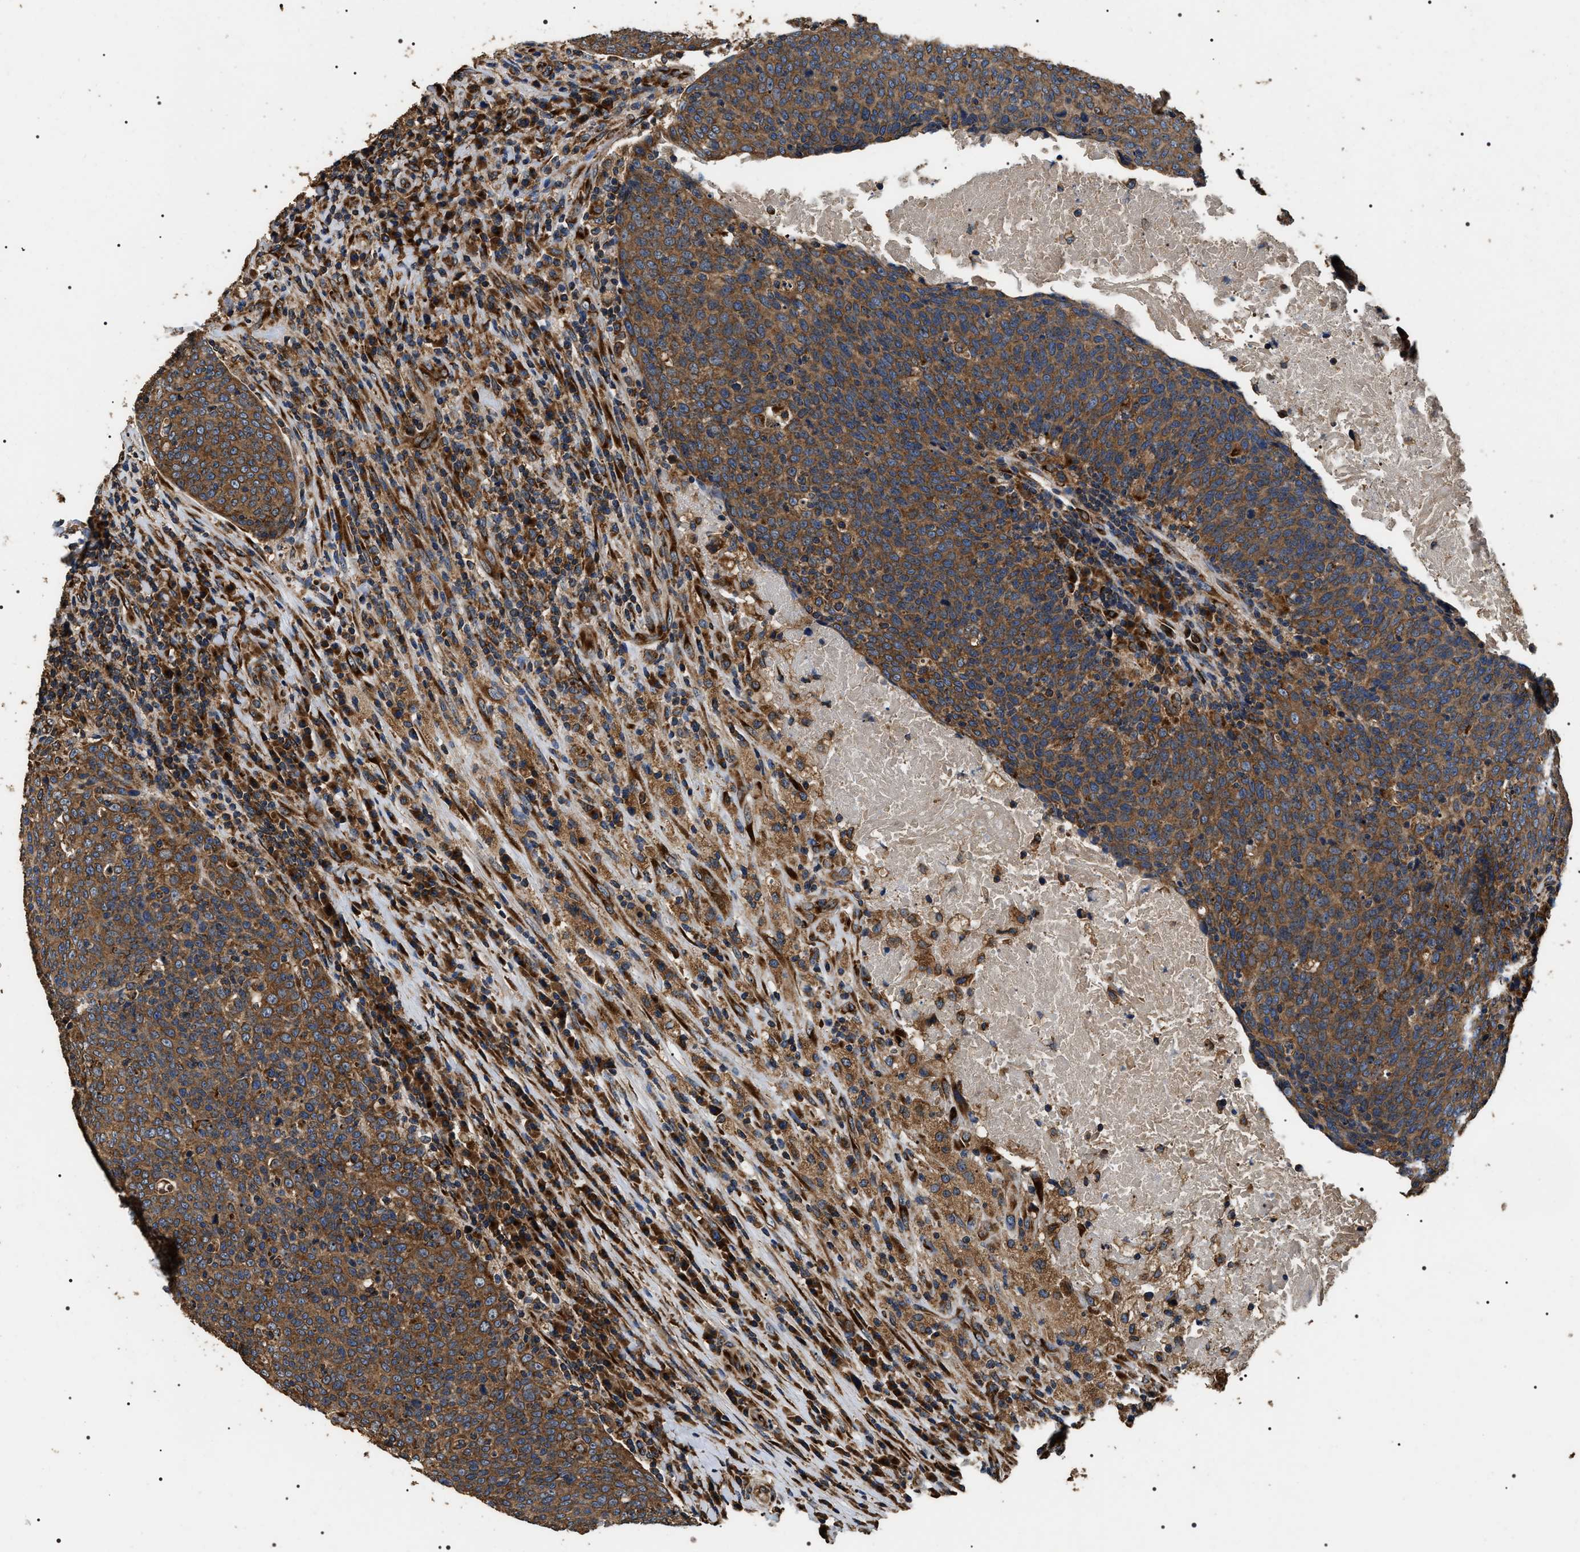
{"staining": {"intensity": "moderate", "quantity": ">75%", "location": "cytoplasmic/membranous"}, "tissue": "head and neck cancer", "cell_type": "Tumor cells", "image_type": "cancer", "snomed": [{"axis": "morphology", "description": "Squamous cell carcinoma, NOS"}, {"axis": "morphology", "description": "Squamous cell carcinoma, metastatic, NOS"}, {"axis": "topography", "description": "Lymph node"}, {"axis": "topography", "description": "Head-Neck"}], "caption": "Immunohistochemistry (IHC) staining of head and neck cancer, which shows medium levels of moderate cytoplasmic/membranous positivity in approximately >75% of tumor cells indicating moderate cytoplasmic/membranous protein positivity. The staining was performed using DAB (brown) for protein detection and nuclei were counterstained in hematoxylin (blue).", "gene": "KTN1", "patient": {"sex": "male", "age": 62}}